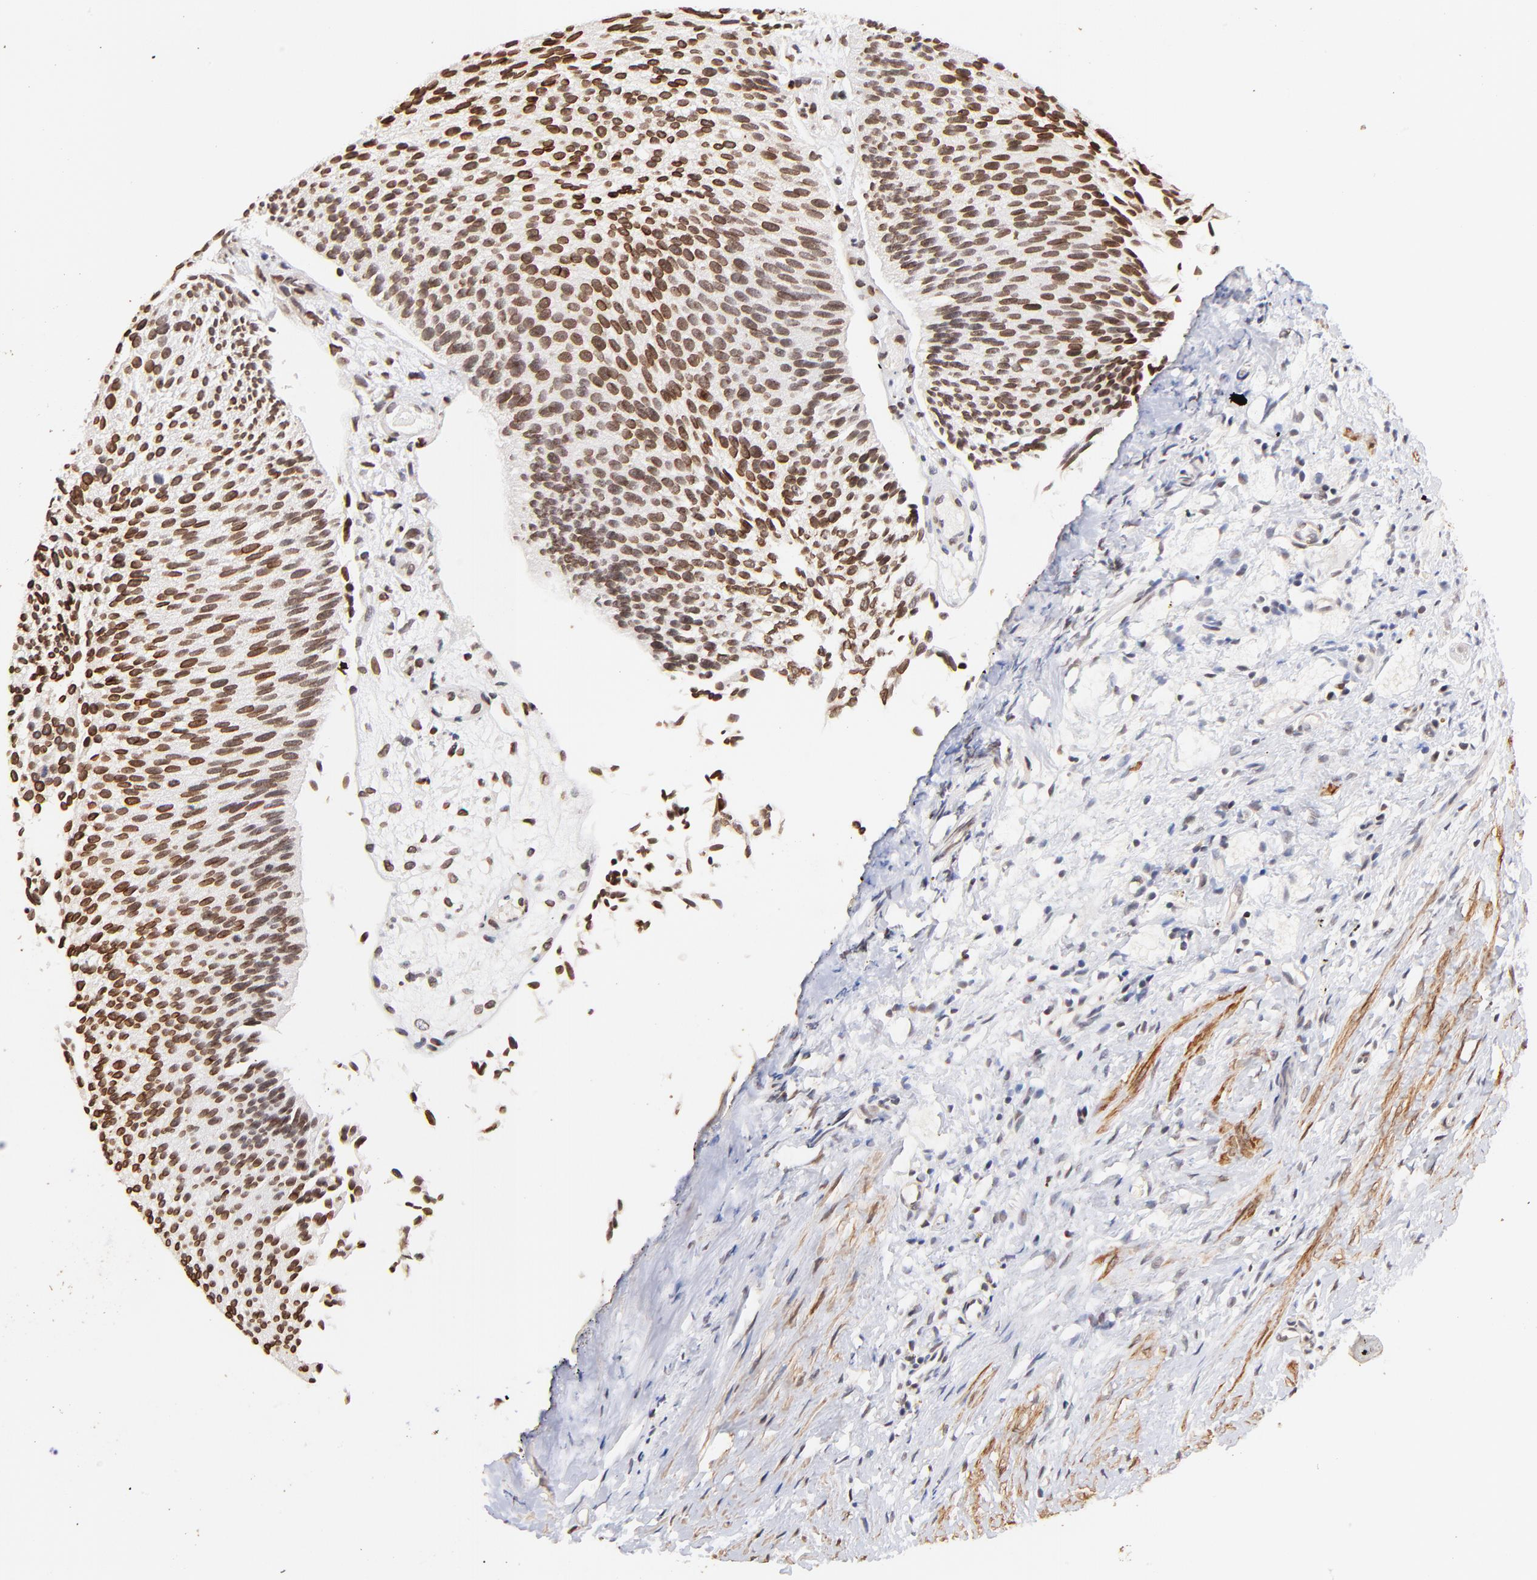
{"staining": {"intensity": "moderate", "quantity": ">75%", "location": "cytoplasmic/membranous,nuclear"}, "tissue": "urothelial cancer", "cell_type": "Tumor cells", "image_type": "cancer", "snomed": [{"axis": "morphology", "description": "Urothelial carcinoma, Low grade"}, {"axis": "topography", "description": "Urinary bladder"}], "caption": "An IHC micrograph of tumor tissue is shown. Protein staining in brown labels moderate cytoplasmic/membranous and nuclear positivity in urothelial cancer within tumor cells.", "gene": "ZFP92", "patient": {"sex": "male", "age": 84}}